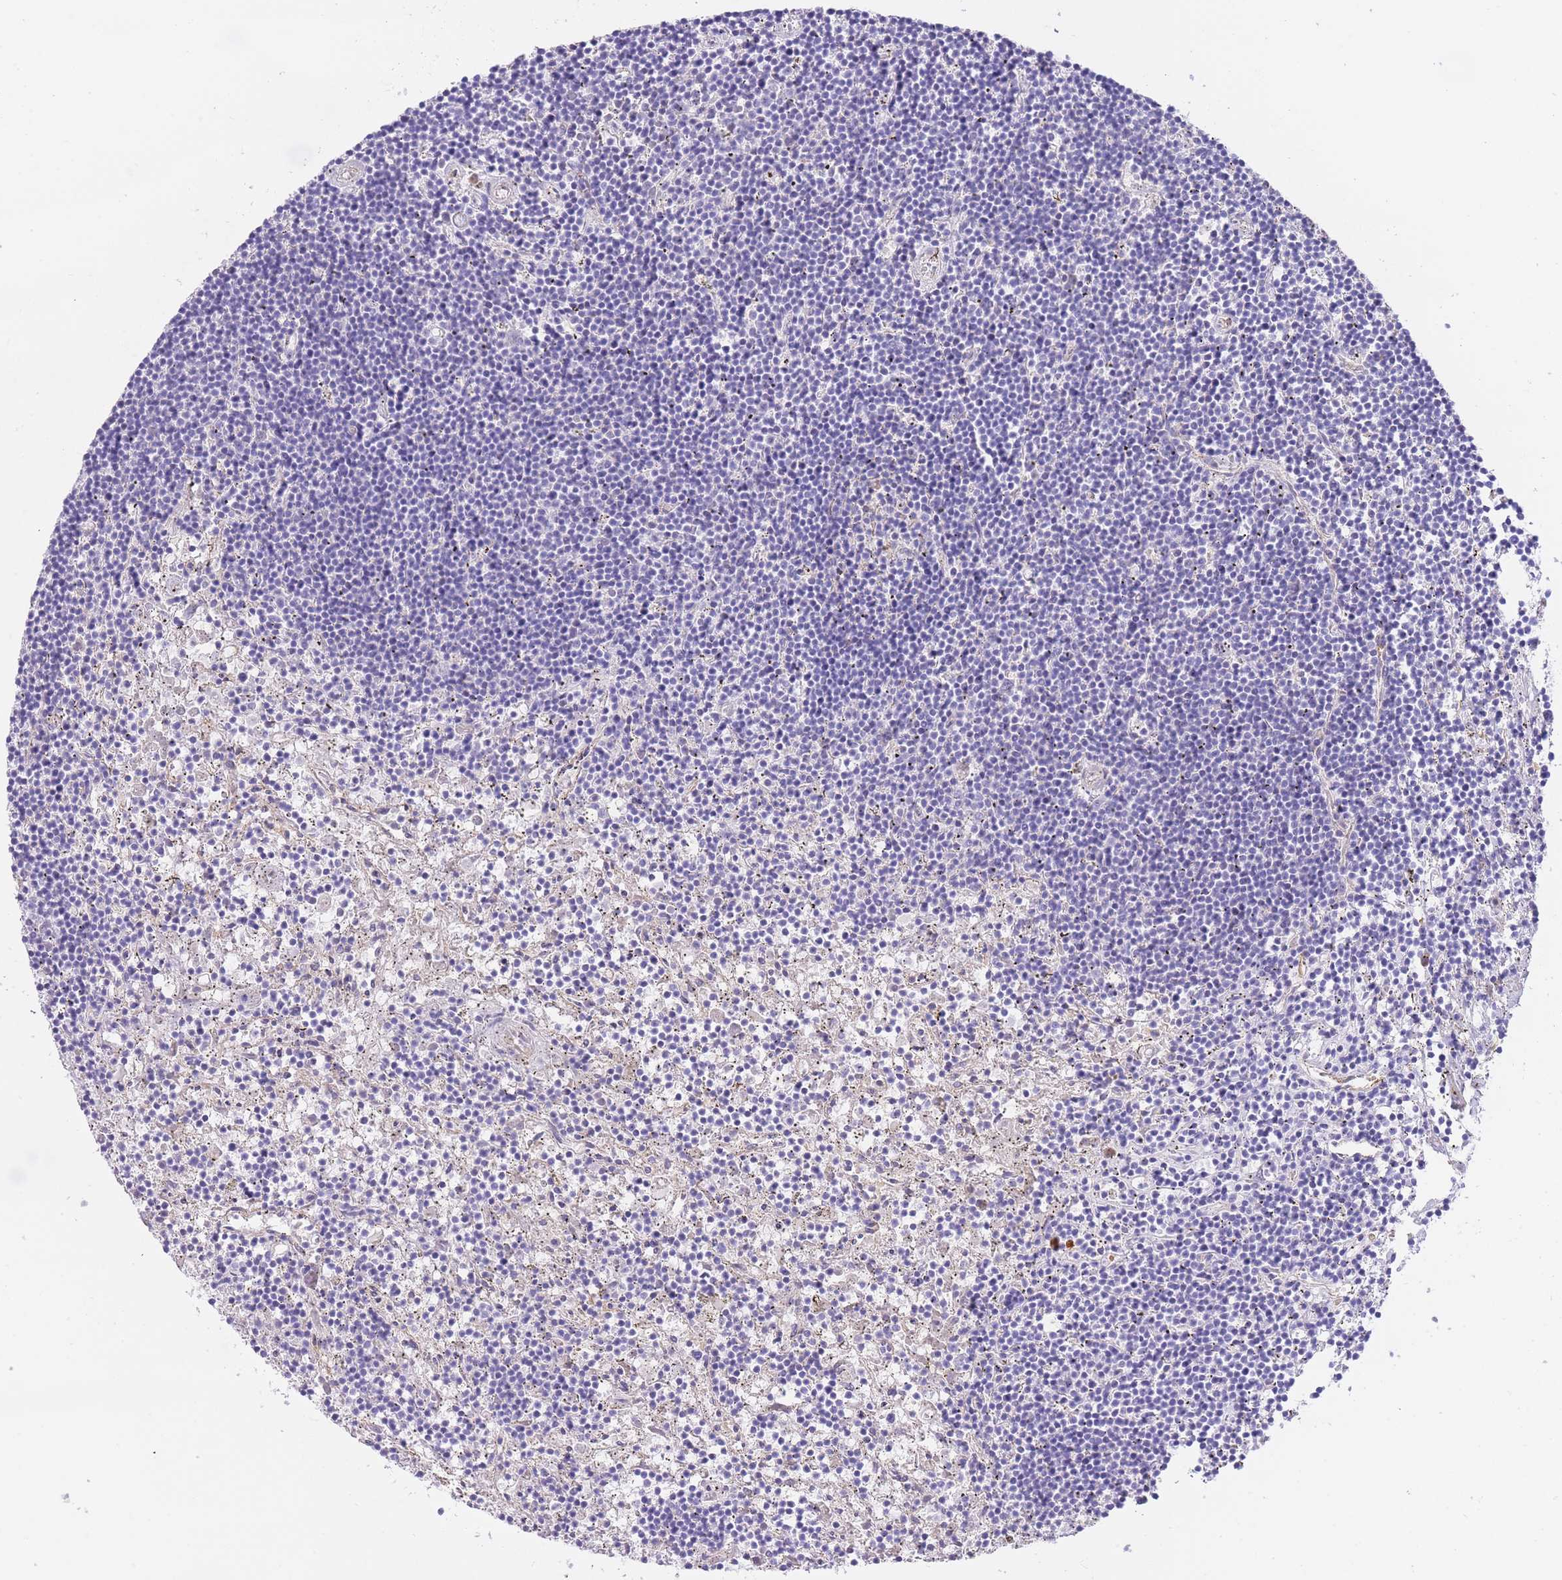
{"staining": {"intensity": "negative", "quantity": "none", "location": "none"}, "tissue": "lymphoma", "cell_type": "Tumor cells", "image_type": "cancer", "snomed": [{"axis": "morphology", "description": "Malignant lymphoma, non-Hodgkin's type, Low grade"}, {"axis": "topography", "description": "Spleen"}], "caption": "Malignant lymphoma, non-Hodgkin's type (low-grade) stained for a protein using immunohistochemistry reveals no positivity tumor cells.", "gene": "PGM1", "patient": {"sex": "male", "age": 76}}